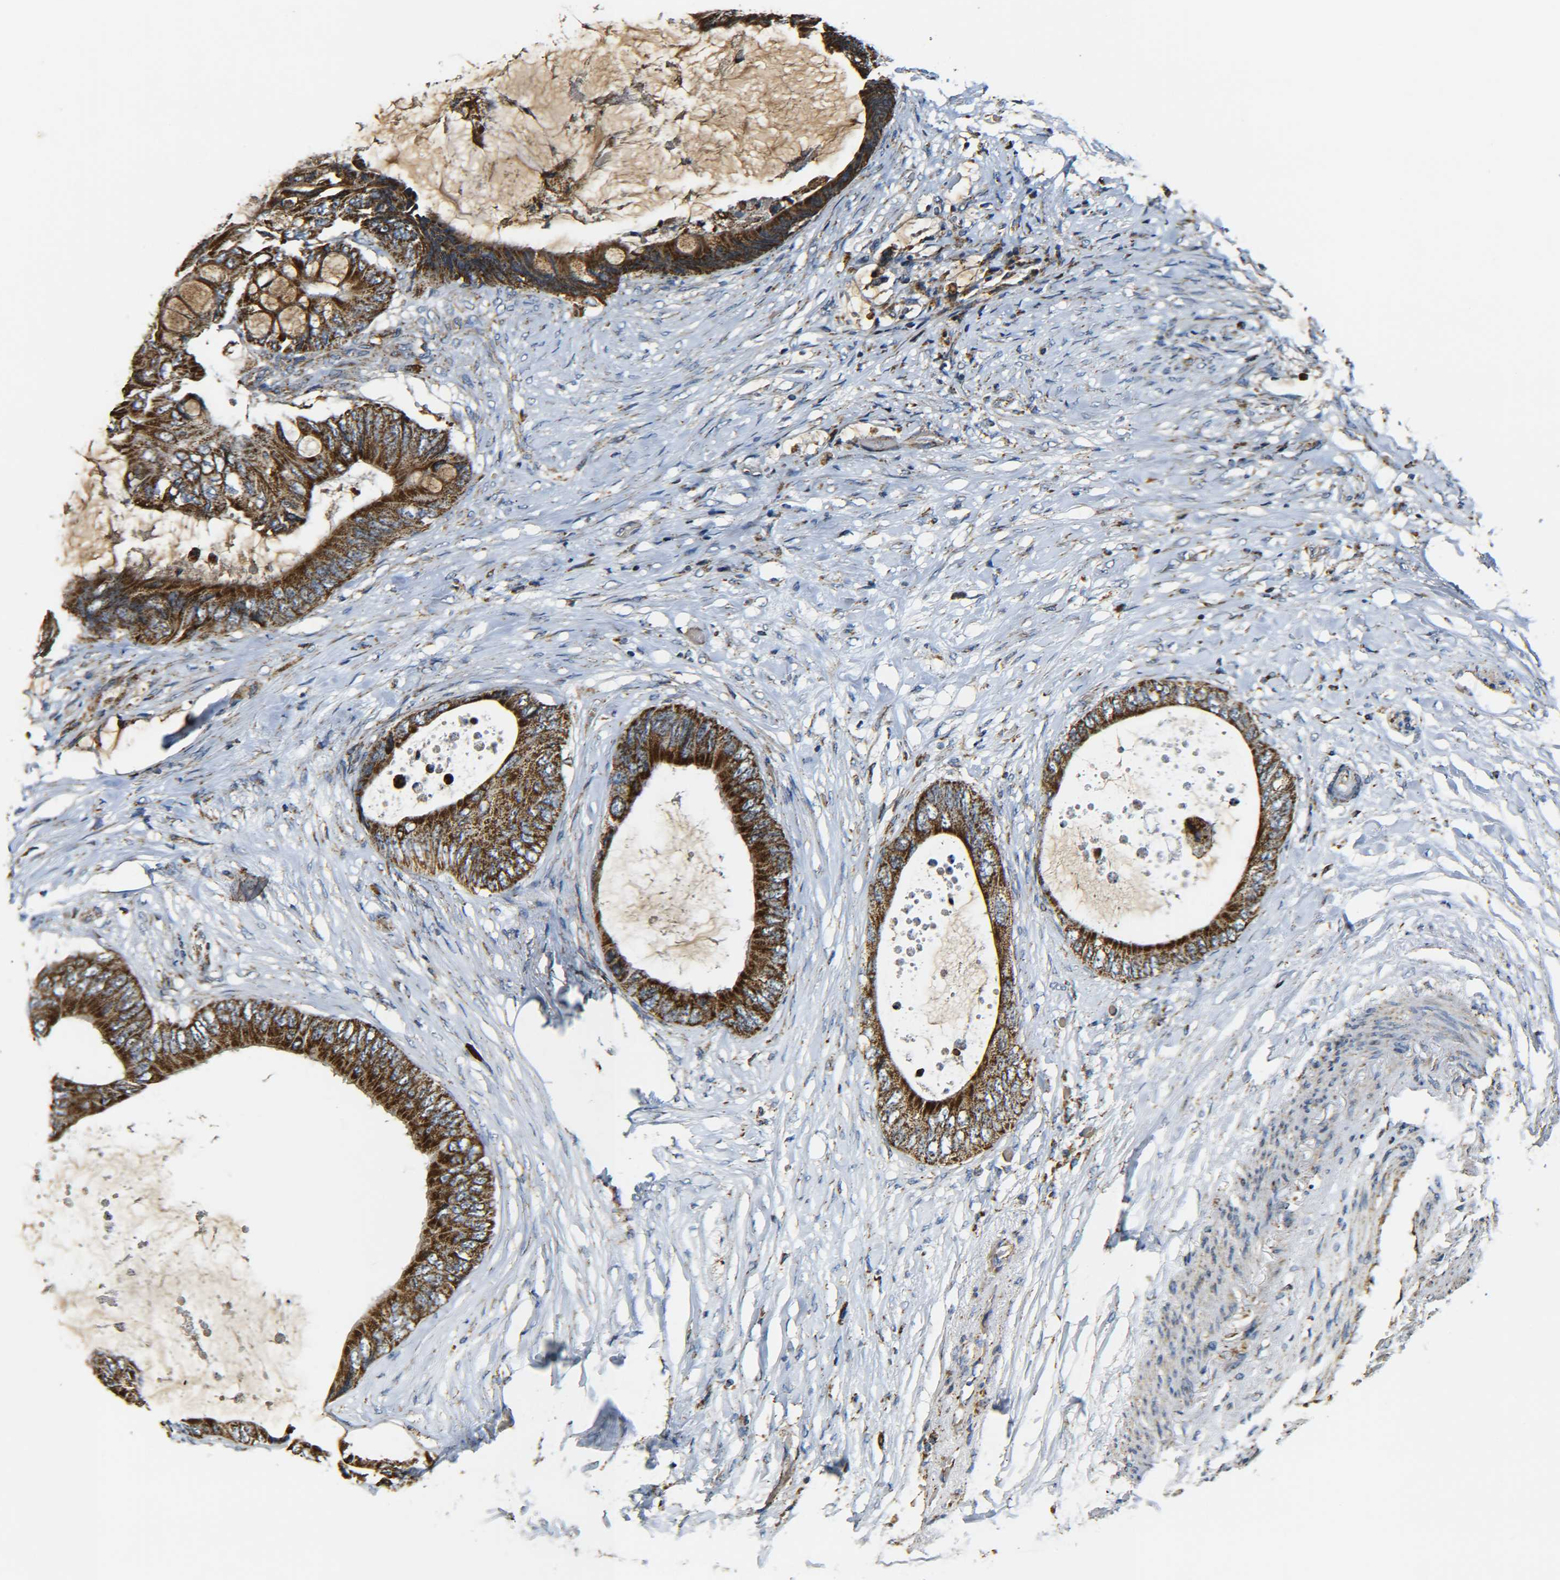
{"staining": {"intensity": "strong", "quantity": ">75%", "location": "cytoplasmic/membranous"}, "tissue": "colorectal cancer", "cell_type": "Tumor cells", "image_type": "cancer", "snomed": [{"axis": "morphology", "description": "Normal tissue, NOS"}, {"axis": "morphology", "description": "Adenocarcinoma, NOS"}, {"axis": "topography", "description": "Rectum"}, {"axis": "topography", "description": "Peripheral nerve tissue"}], "caption": "Brown immunohistochemical staining in human colorectal adenocarcinoma exhibits strong cytoplasmic/membranous positivity in approximately >75% of tumor cells.", "gene": "NR3C2", "patient": {"sex": "female", "age": 77}}